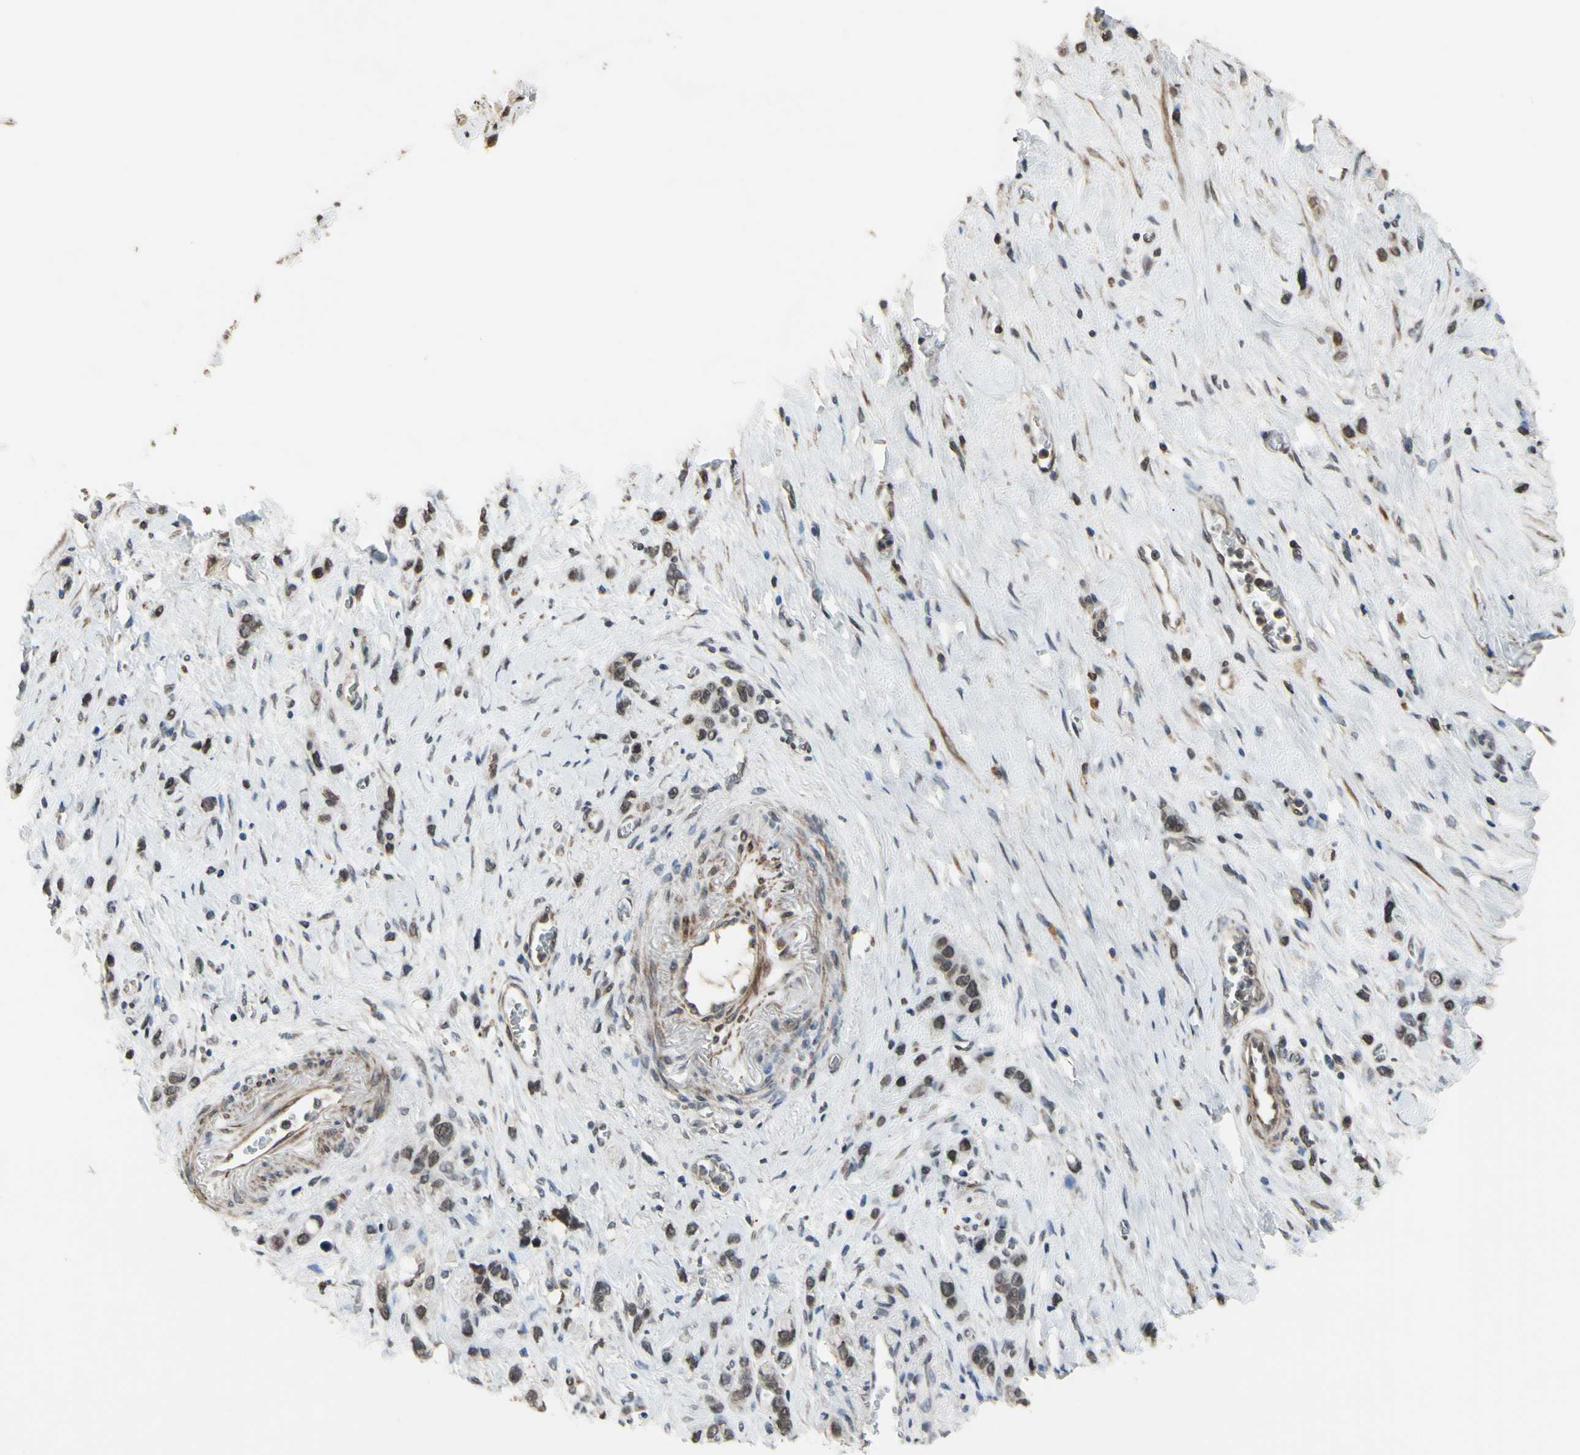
{"staining": {"intensity": "moderate", "quantity": ">75%", "location": "nuclear"}, "tissue": "stomach cancer", "cell_type": "Tumor cells", "image_type": "cancer", "snomed": [{"axis": "morphology", "description": "Normal tissue, NOS"}, {"axis": "morphology", "description": "Adenocarcinoma, NOS"}, {"axis": "morphology", "description": "Adenocarcinoma, High grade"}, {"axis": "topography", "description": "Stomach, upper"}, {"axis": "topography", "description": "Stomach"}], "caption": "High-magnification brightfield microscopy of stomach high-grade adenocarcinoma stained with DAB (3,3'-diaminobenzidine) (brown) and counterstained with hematoxylin (blue). tumor cells exhibit moderate nuclear positivity is appreciated in approximately>75% of cells.", "gene": "ZNF174", "patient": {"sex": "female", "age": 65}}